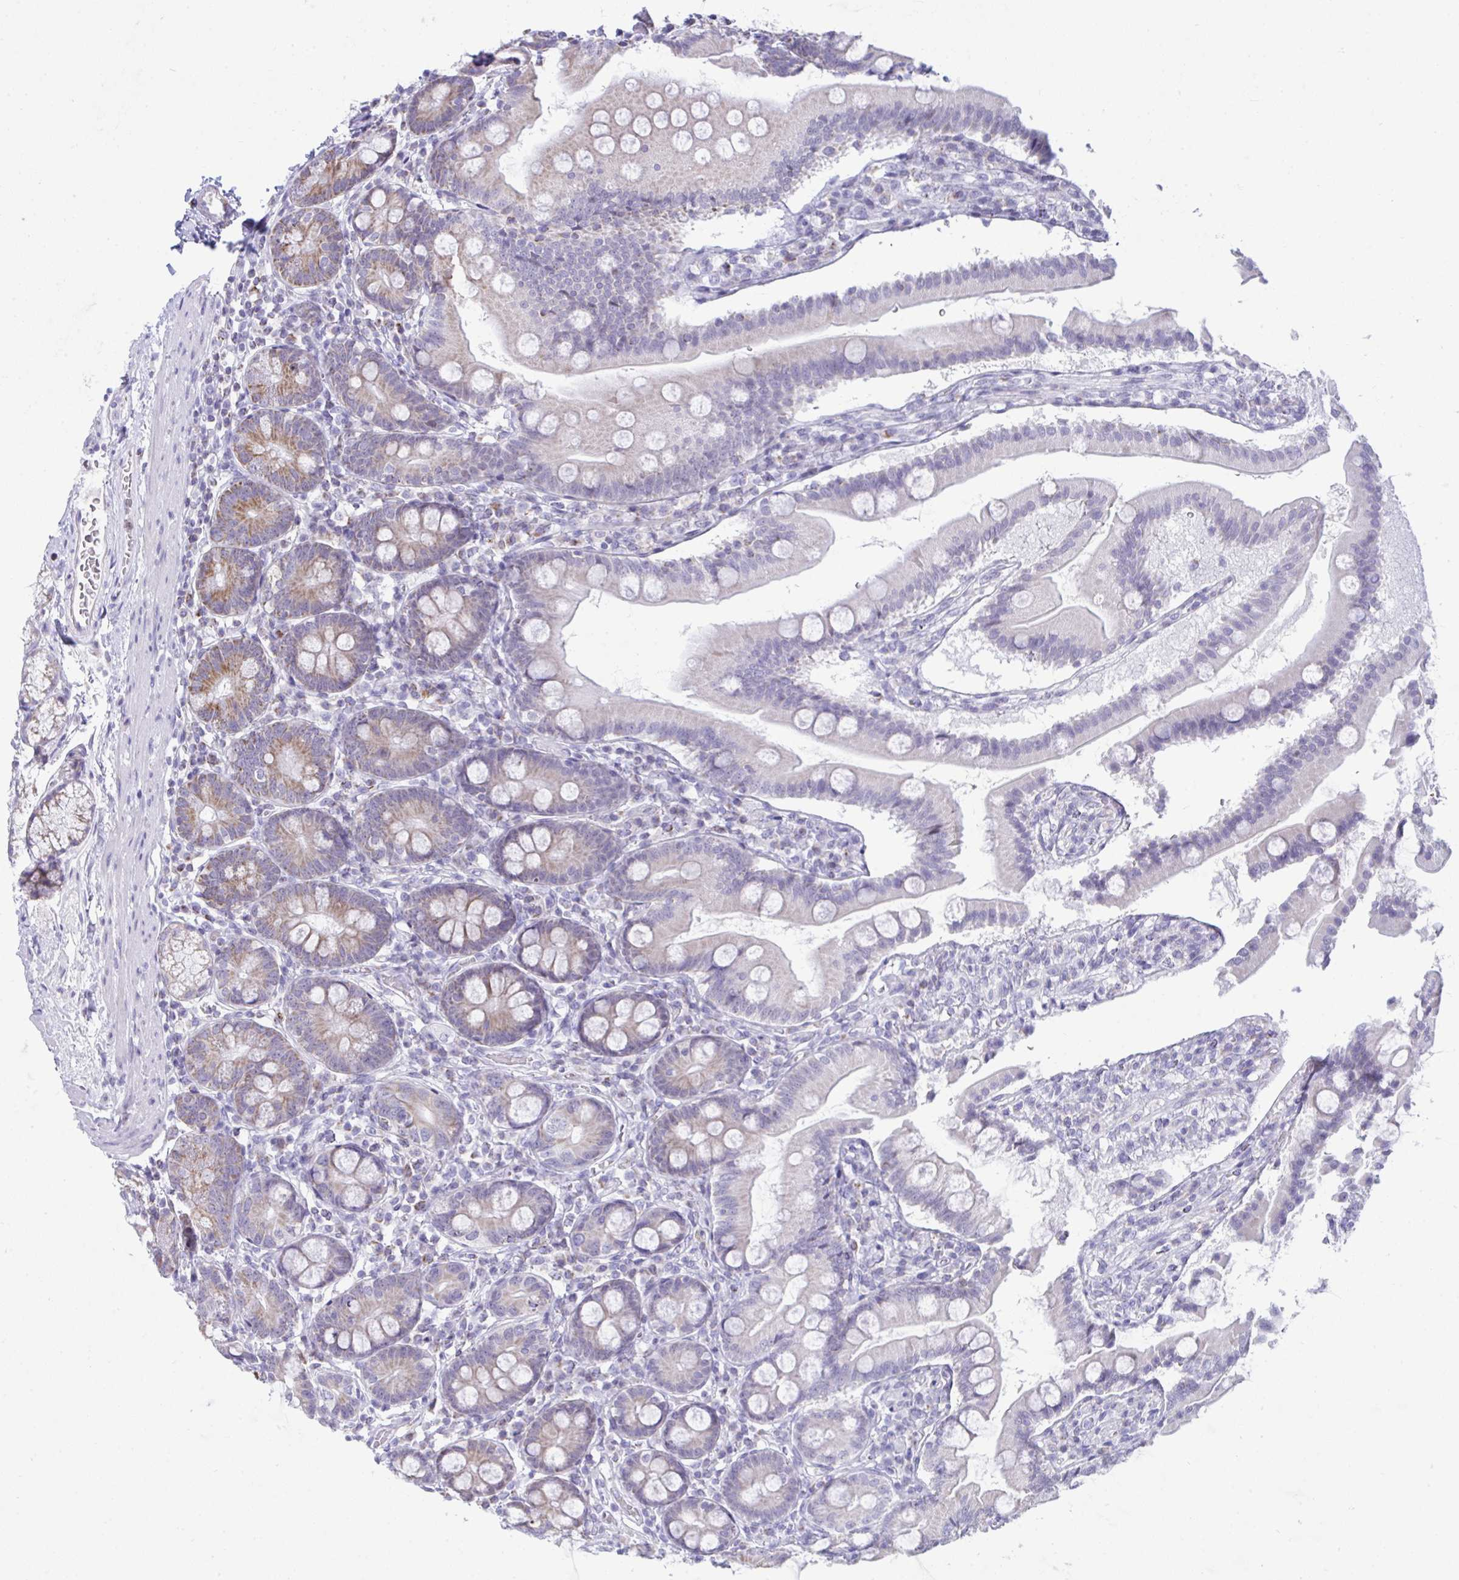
{"staining": {"intensity": "moderate", "quantity": "25%-75%", "location": "cytoplasmic/membranous"}, "tissue": "duodenum", "cell_type": "Glandular cells", "image_type": "normal", "snomed": [{"axis": "morphology", "description": "Normal tissue, NOS"}, {"axis": "topography", "description": "Duodenum"}], "caption": "Protein staining exhibits moderate cytoplasmic/membranous positivity in about 25%-75% of glandular cells in benign duodenum.", "gene": "PLA2G12B", "patient": {"sex": "female", "age": 67}}